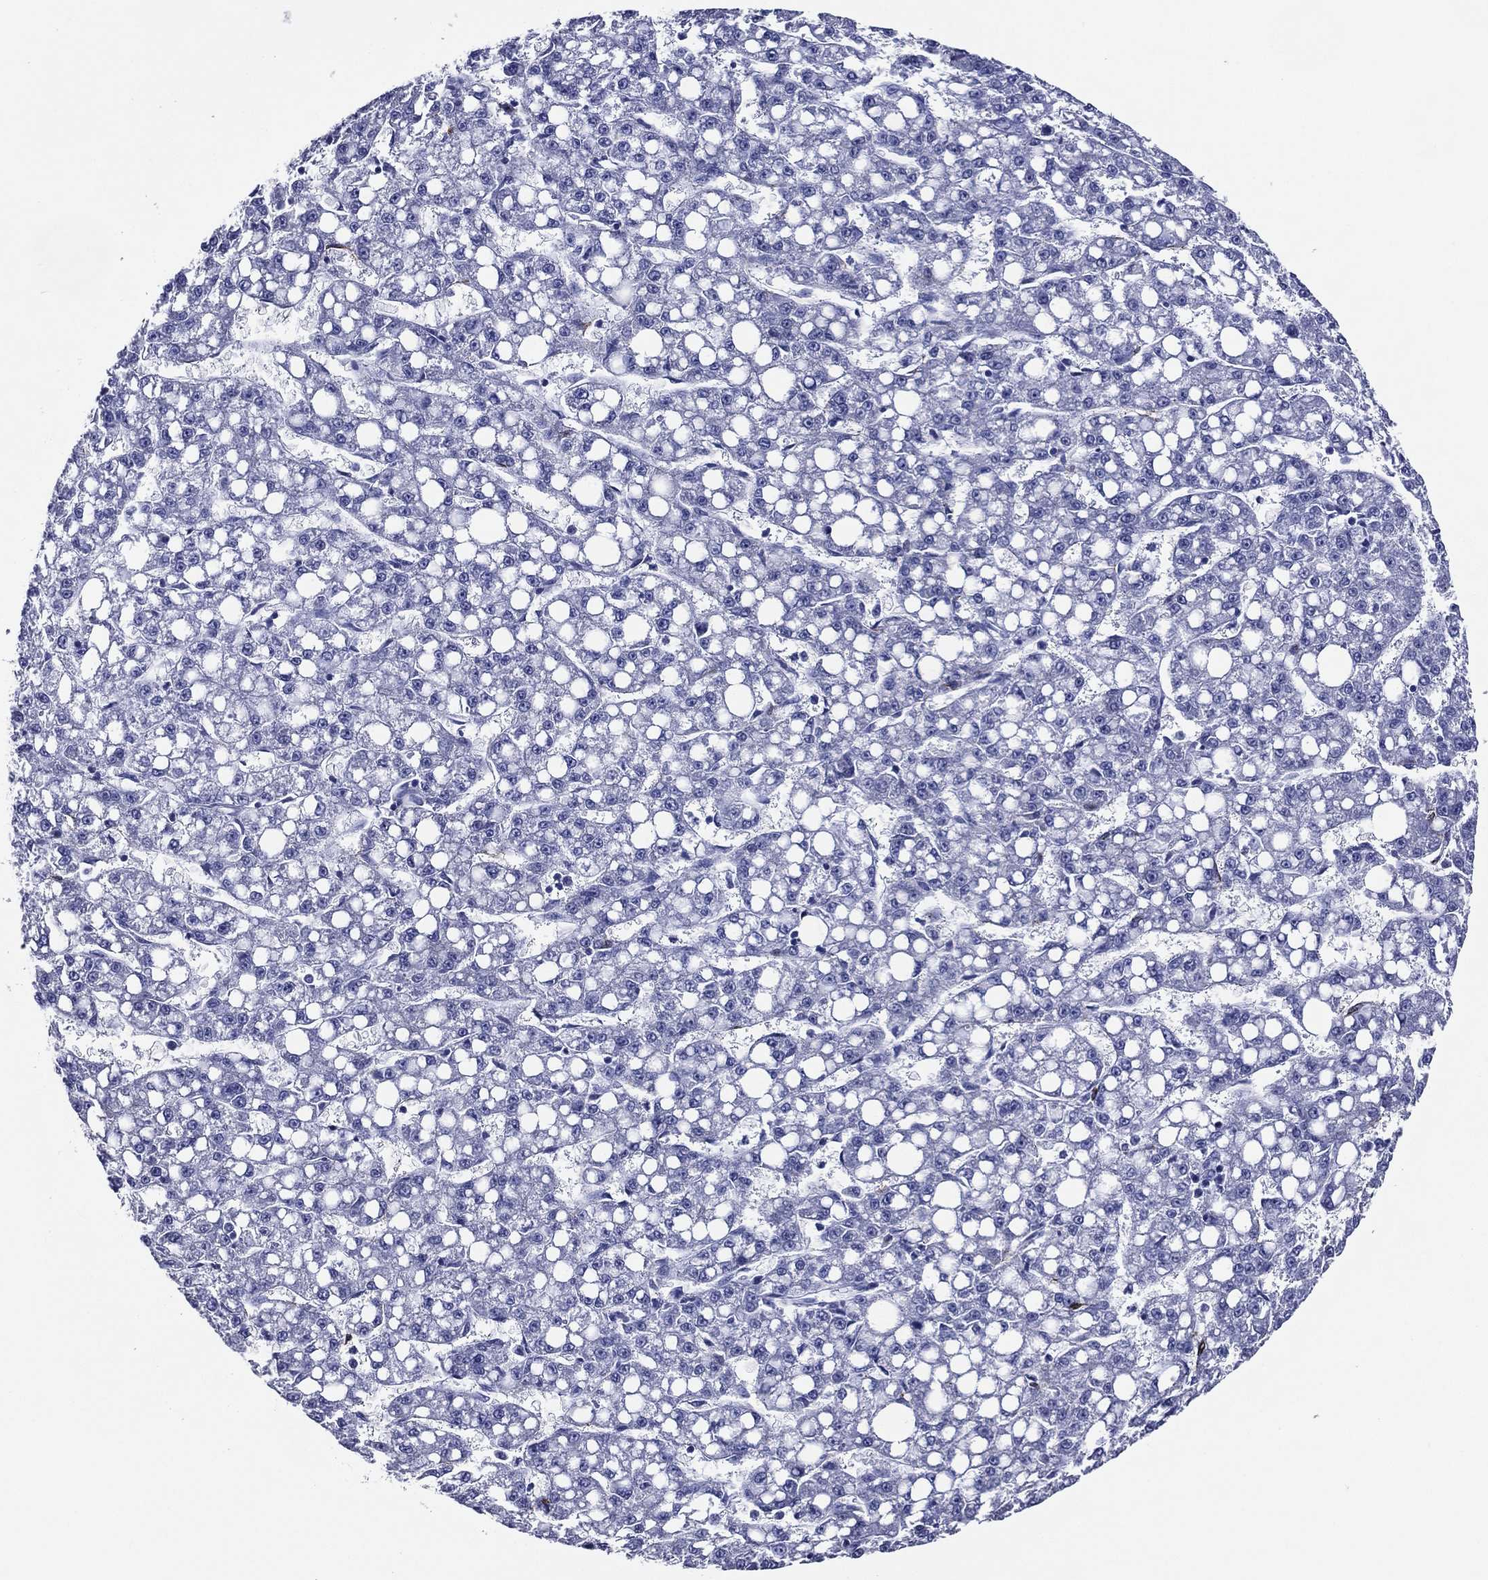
{"staining": {"intensity": "negative", "quantity": "none", "location": "none"}, "tissue": "liver cancer", "cell_type": "Tumor cells", "image_type": "cancer", "snomed": [{"axis": "morphology", "description": "Carcinoma, Hepatocellular, NOS"}, {"axis": "topography", "description": "Liver"}], "caption": "Immunohistochemistry (IHC) of human liver cancer (hepatocellular carcinoma) shows no expression in tumor cells. The staining was performed using DAB to visualize the protein expression in brown, while the nuclei were stained in blue with hematoxylin (Magnification: 20x).", "gene": "ACE2", "patient": {"sex": "female", "age": 65}}